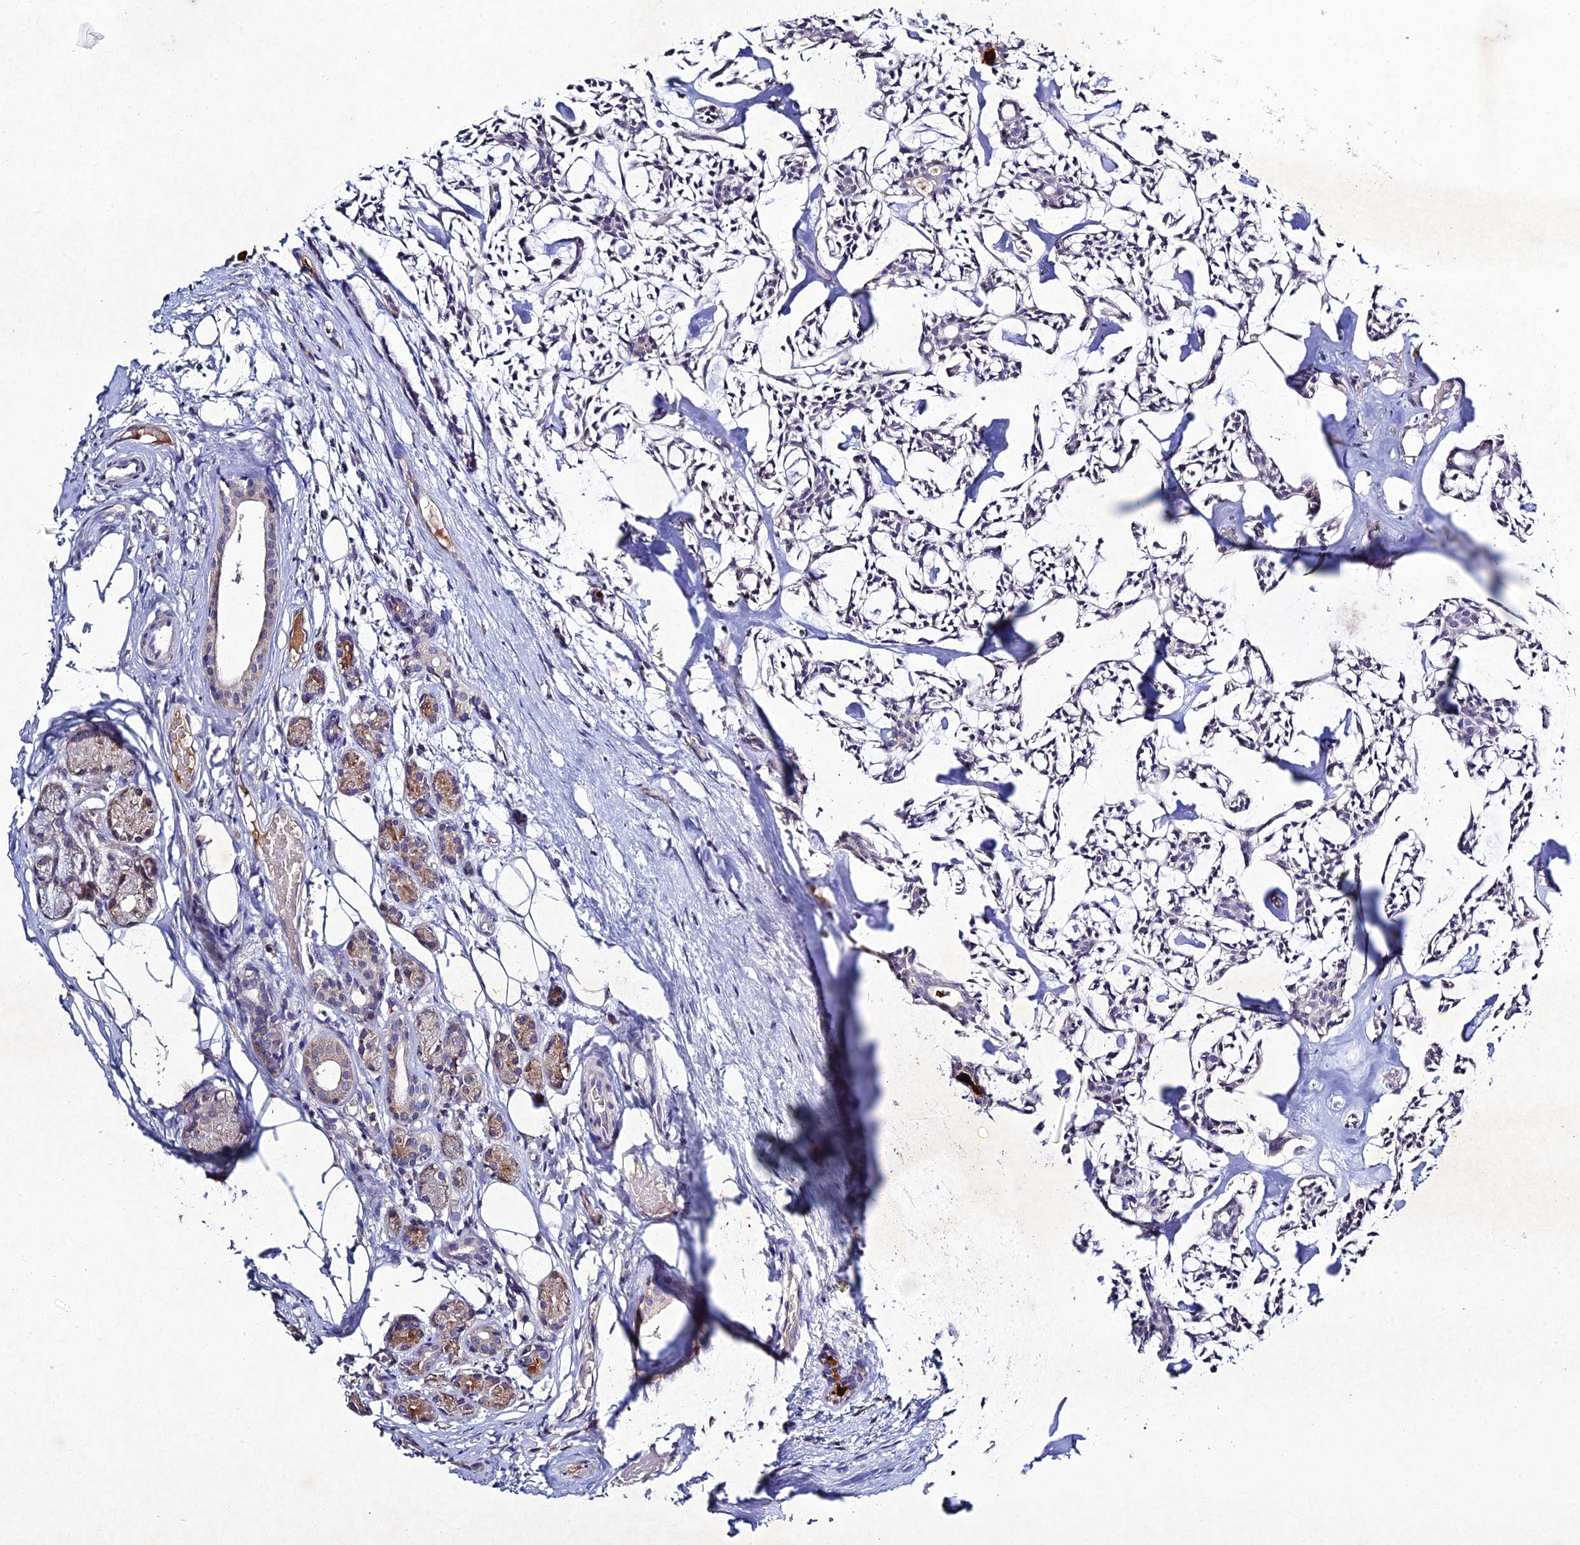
{"staining": {"intensity": "negative", "quantity": "none", "location": "none"}, "tissue": "head and neck cancer", "cell_type": "Tumor cells", "image_type": "cancer", "snomed": [{"axis": "morphology", "description": "Adenocarcinoma, NOS"}, {"axis": "topography", "description": "Salivary gland"}, {"axis": "topography", "description": "Head-Neck"}], "caption": "This is an immunohistochemistry micrograph of adenocarcinoma (head and neck). There is no staining in tumor cells.", "gene": "CHST5", "patient": {"sex": "male", "age": 55}}